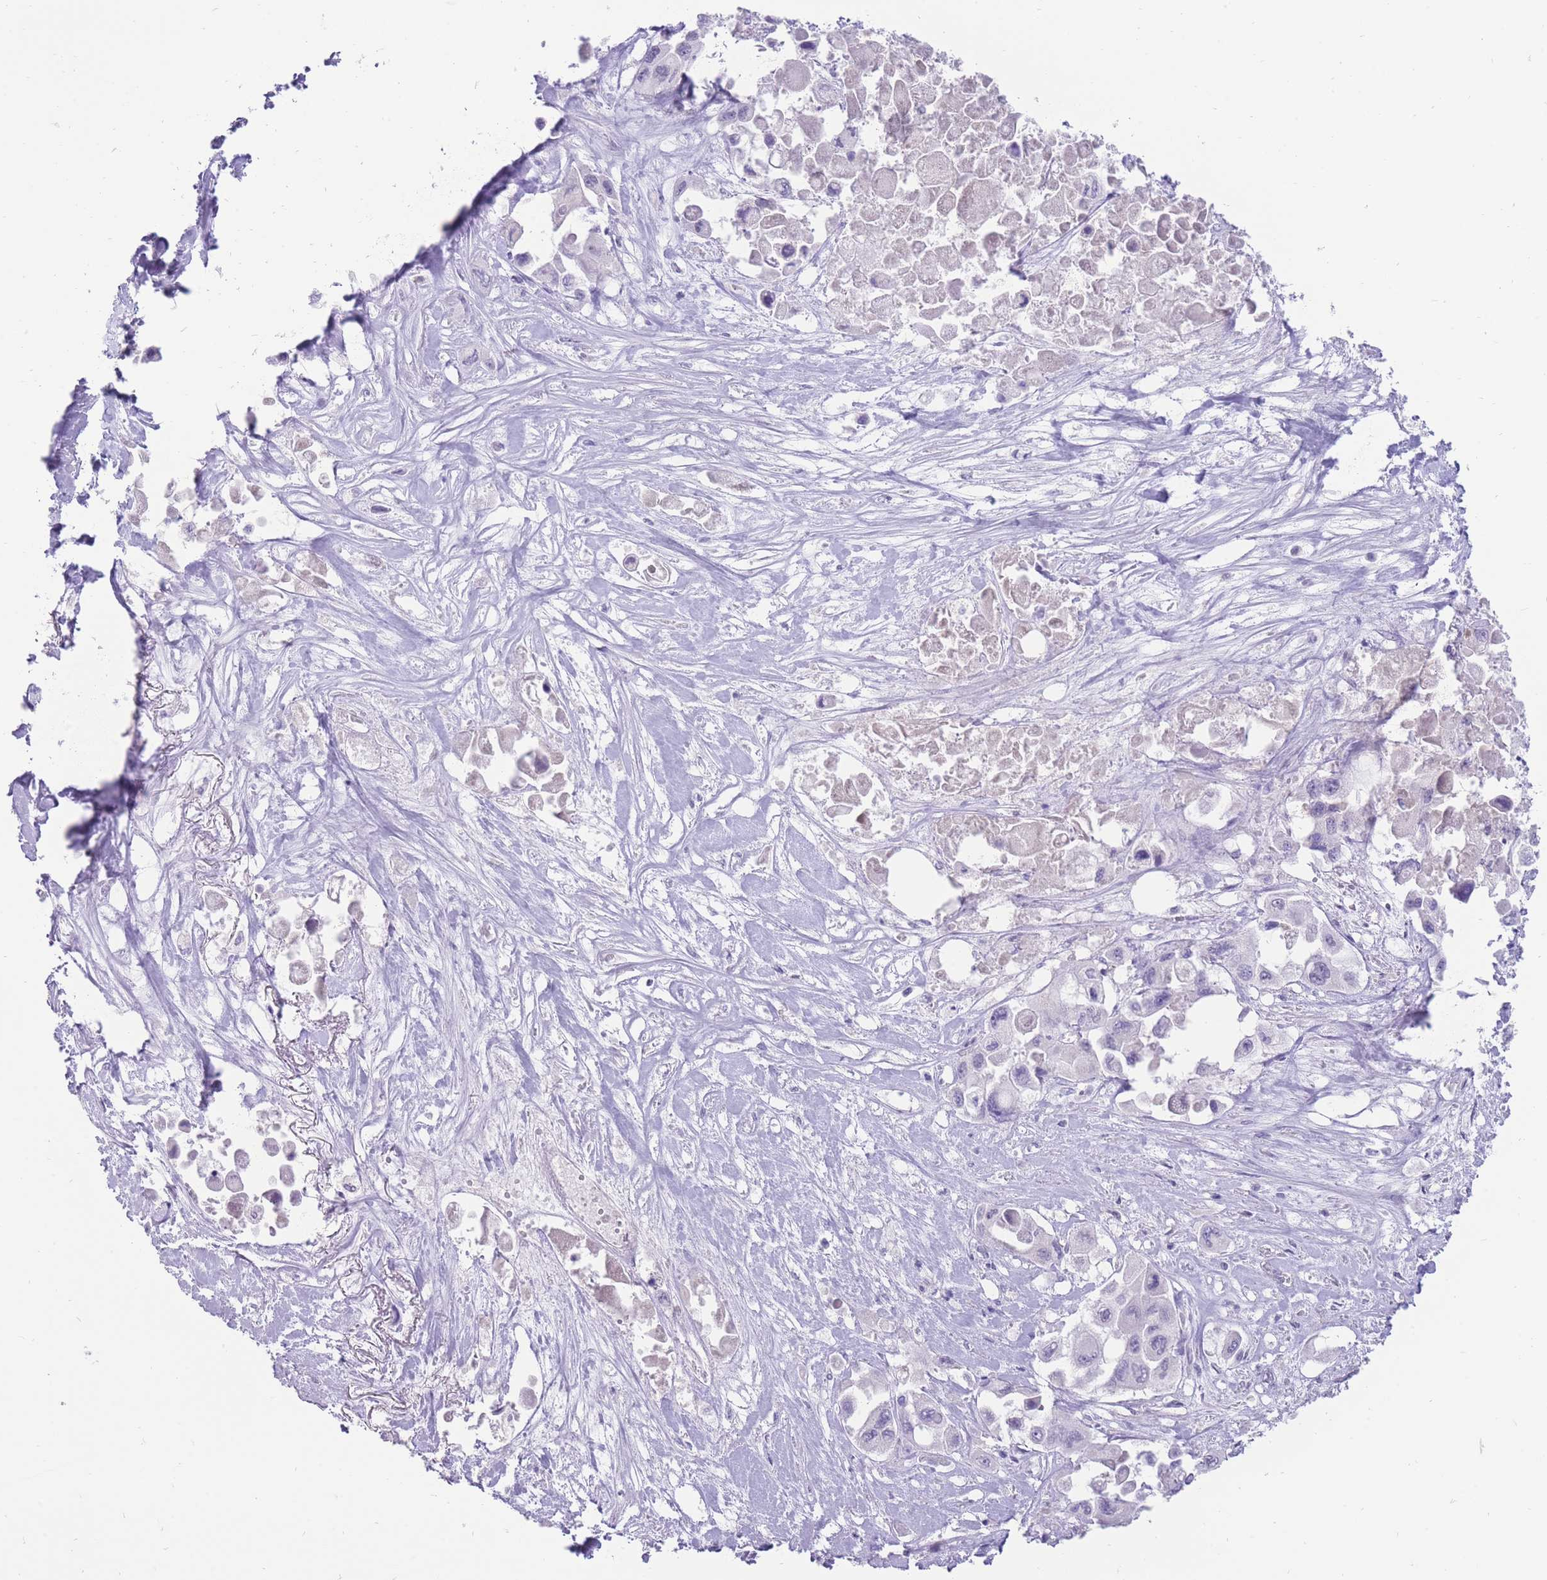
{"staining": {"intensity": "negative", "quantity": "none", "location": "none"}, "tissue": "pancreatic cancer", "cell_type": "Tumor cells", "image_type": "cancer", "snomed": [{"axis": "morphology", "description": "Adenocarcinoma, NOS"}, {"axis": "topography", "description": "Pancreas"}], "caption": "Tumor cells are negative for protein expression in human pancreatic adenocarcinoma.", "gene": "ERICH4", "patient": {"sex": "male", "age": 92}}